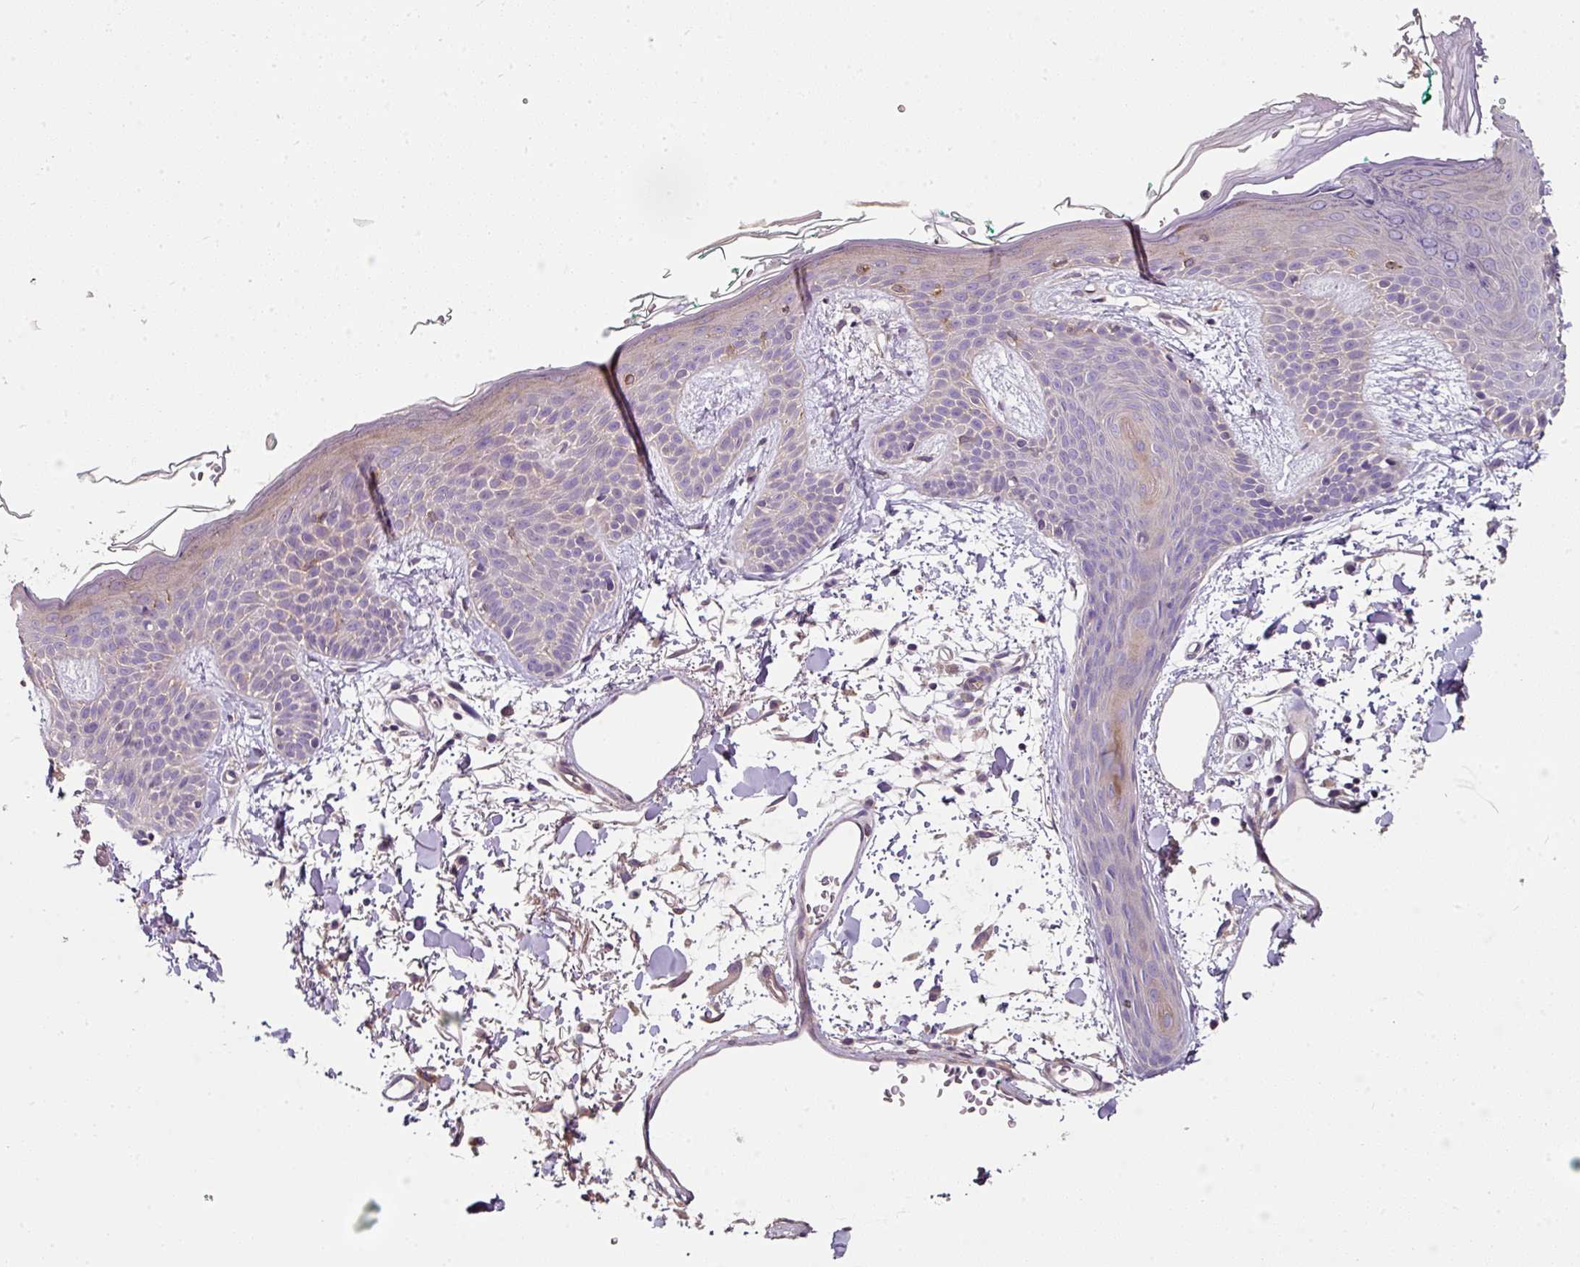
{"staining": {"intensity": "negative", "quantity": "none", "location": "none"}, "tissue": "skin", "cell_type": "Fibroblasts", "image_type": "normal", "snomed": [{"axis": "morphology", "description": "Normal tissue, NOS"}, {"axis": "topography", "description": "Skin"}], "caption": "Skin was stained to show a protein in brown. There is no significant staining in fibroblasts. The staining is performed using DAB brown chromogen with nuclei counter-stained in using hematoxylin.", "gene": "C4orf48", "patient": {"sex": "male", "age": 79}}